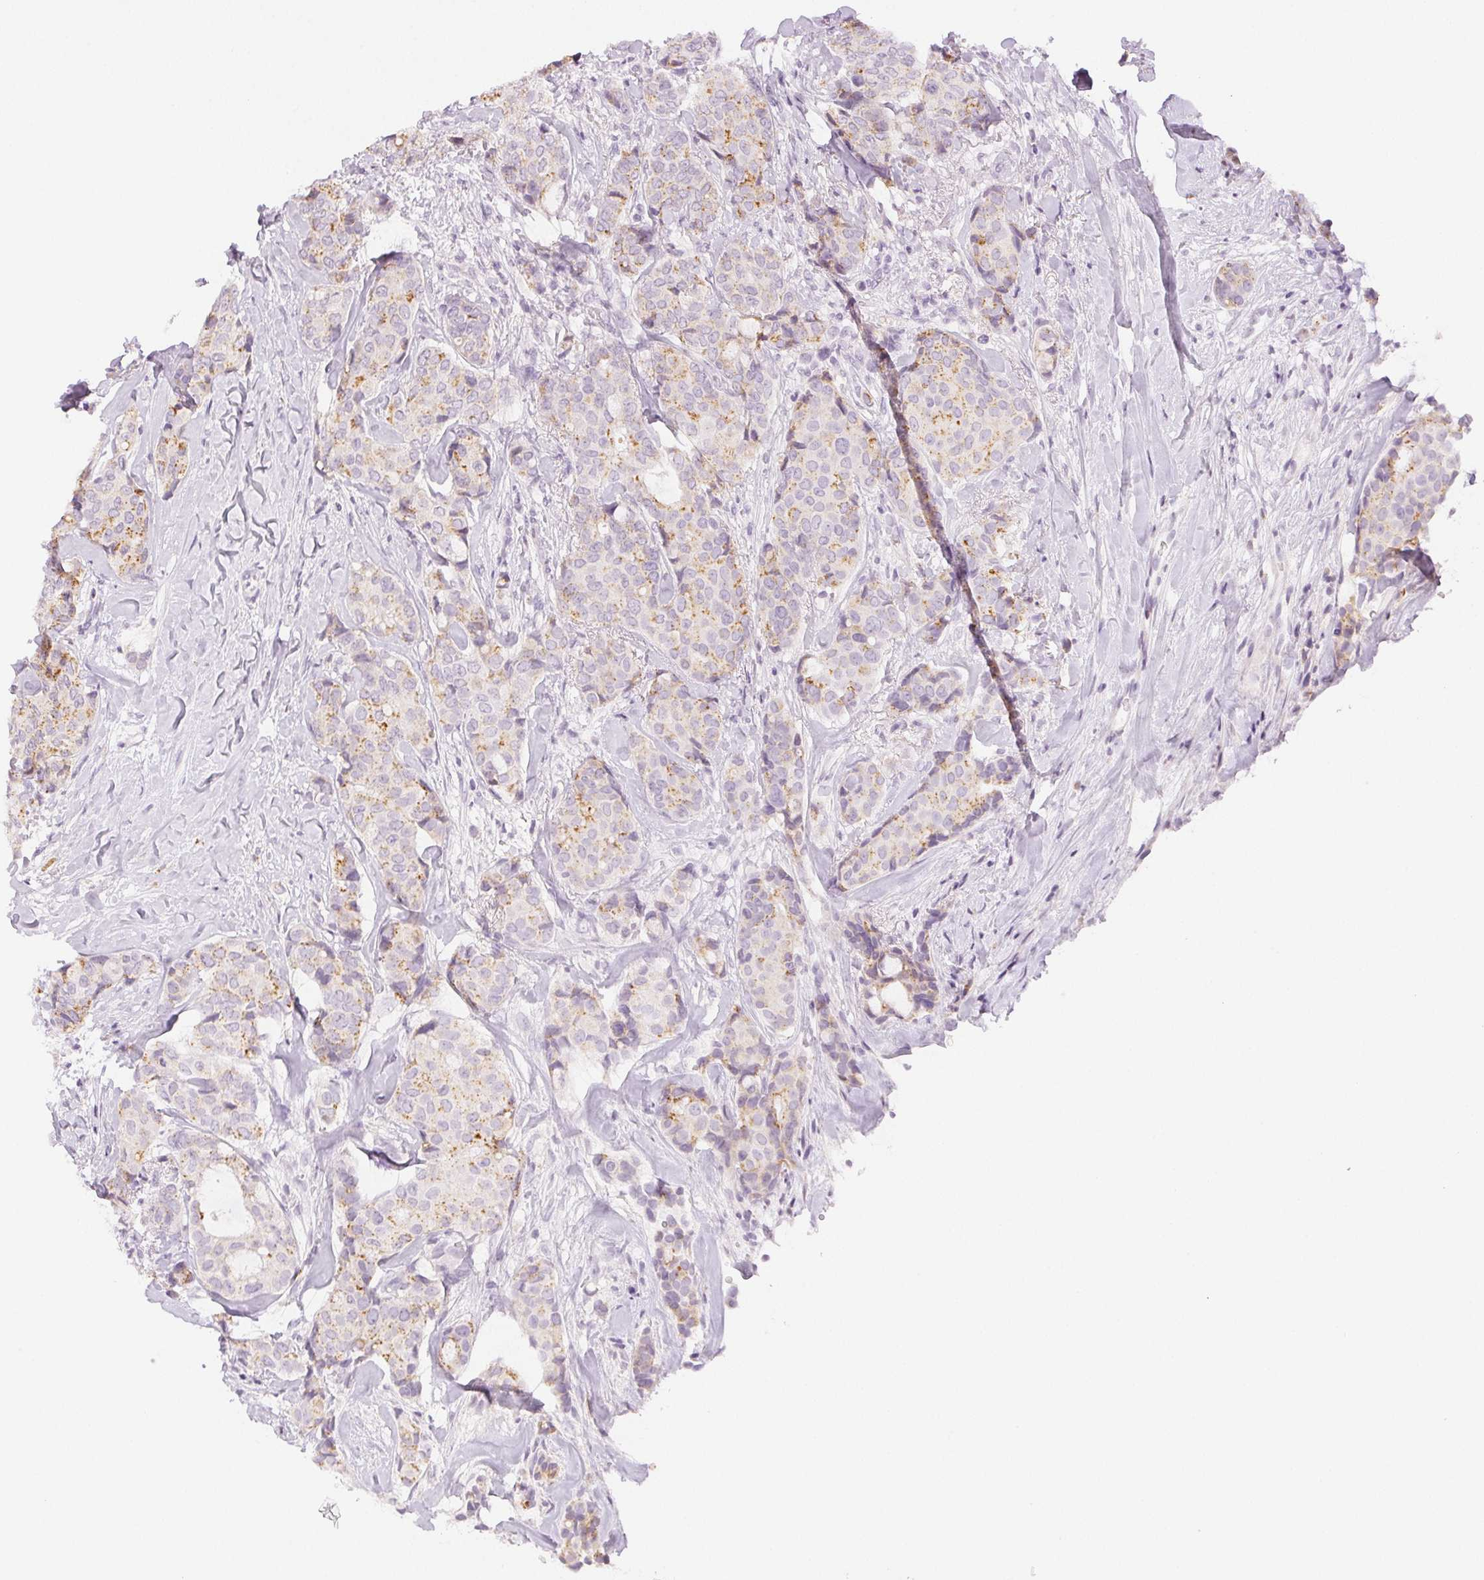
{"staining": {"intensity": "weak", "quantity": "25%-75%", "location": "cytoplasmic/membranous"}, "tissue": "breast cancer", "cell_type": "Tumor cells", "image_type": "cancer", "snomed": [{"axis": "morphology", "description": "Duct carcinoma"}, {"axis": "topography", "description": "Breast"}], "caption": "Breast cancer (intraductal carcinoma) stained with immunohistochemistry (IHC) reveals weak cytoplasmic/membranous staining in about 25%-75% of tumor cells.", "gene": "SLC5A2", "patient": {"sex": "female", "age": 75}}